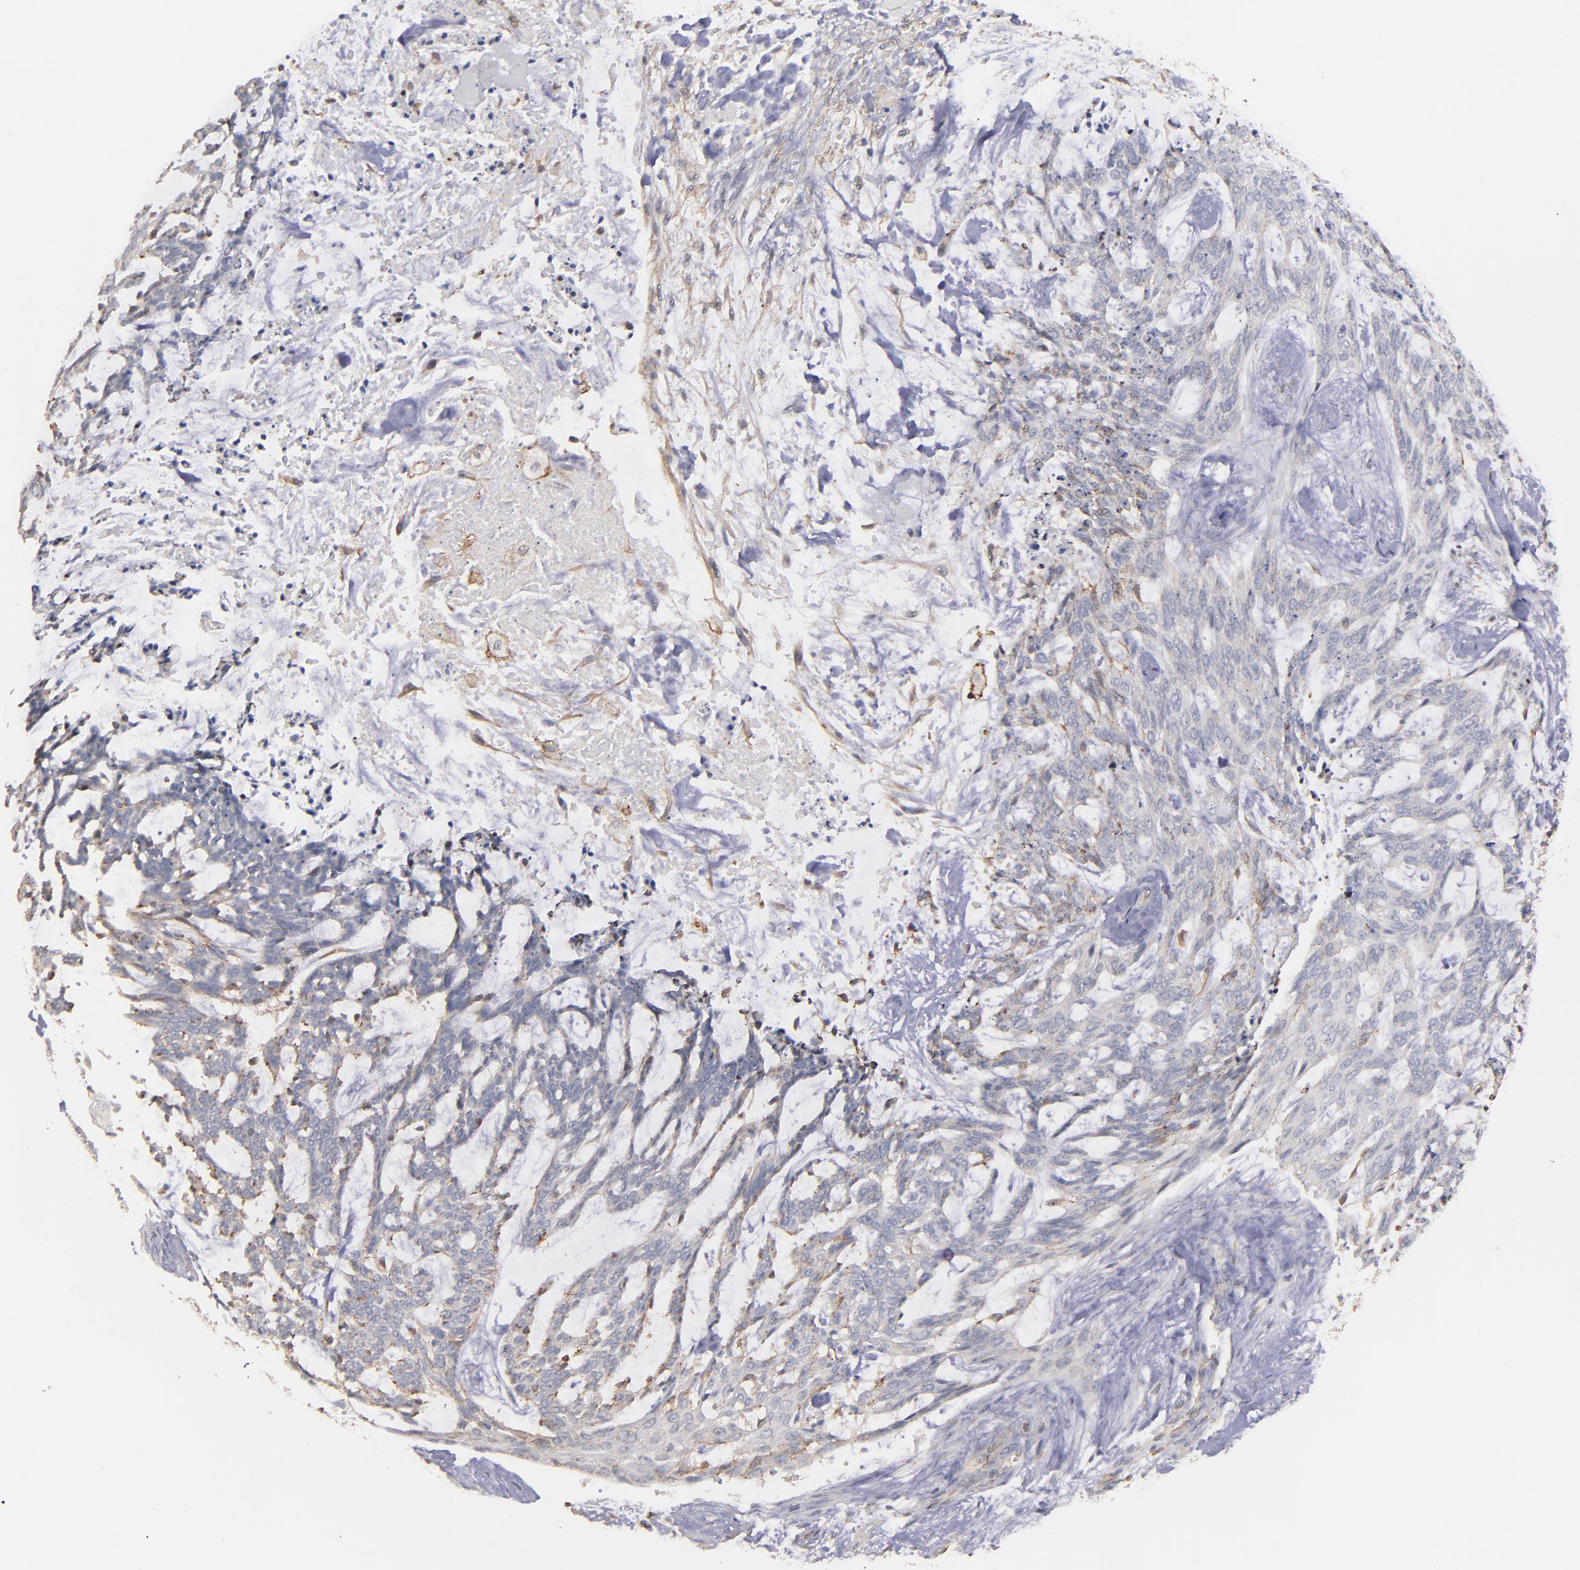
{"staining": {"intensity": "negative", "quantity": "none", "location": "none"}, "tissue": "skin cancer", "cell_type": "Tumor cells", "image_type": "cancer", "snomed": [{"axis": "morphology", "description": "Normal tissue, NOS"}, {"axis": "morphology", "description": "Basal cell carcinoma"}, {"axis": "topography", "description": "Skin"}], "caption": "This is a image of immunohistochemistry staining of basal cell carcinoma (skin), which shows no positivity in tumor cells.", "gene": "ICAM1", "patient": {"sex": "female", "age": 71}}